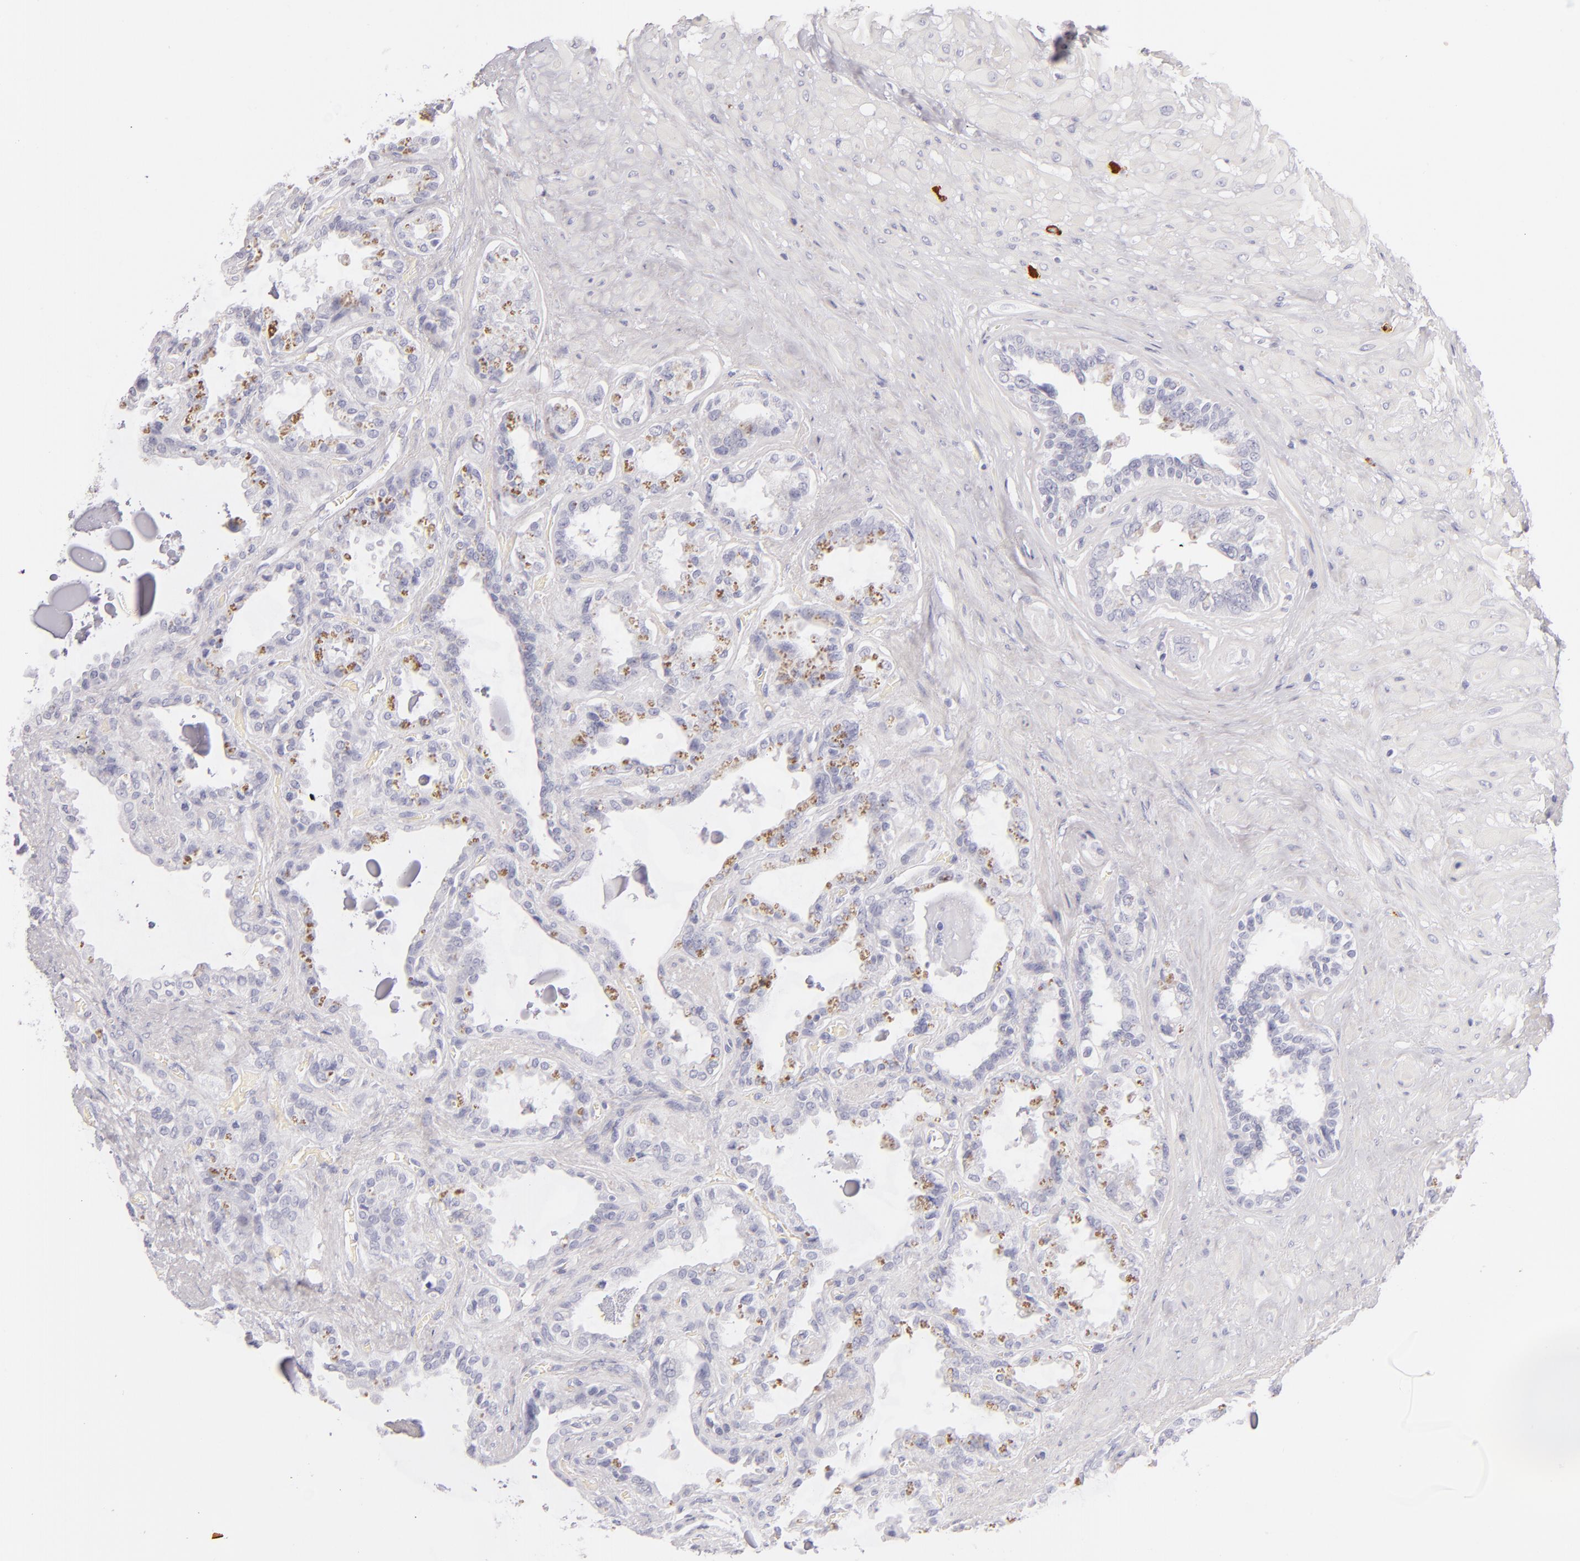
{"staining": {"intensity": "negative", "quantity": "none", "location": "none"}, "tissue": "seminal vesicle", "cell_type": "Glandular cells", "image_type": "normal", "snomed": [{"axis": "morphology", "description": "Normal tissue, NOS"}, {"axis": "morphology", "description": "Inflammation, NOS"}, {"axis": "topography", "description": "Urinary bladder"}, {"axis": "topography", "description": "Prostate"}, {"axis": "topography", "description": "Seminal veicle"}], "caption": "The immunohistochemistry photomicrograph has no significant positivity in glandular cells of seminal vesicle. (DAB IHC visualized using brightfield microscopy, high magnification).", "gene": "TPSD1", "patient": {"sex": "male", "age": 82}}